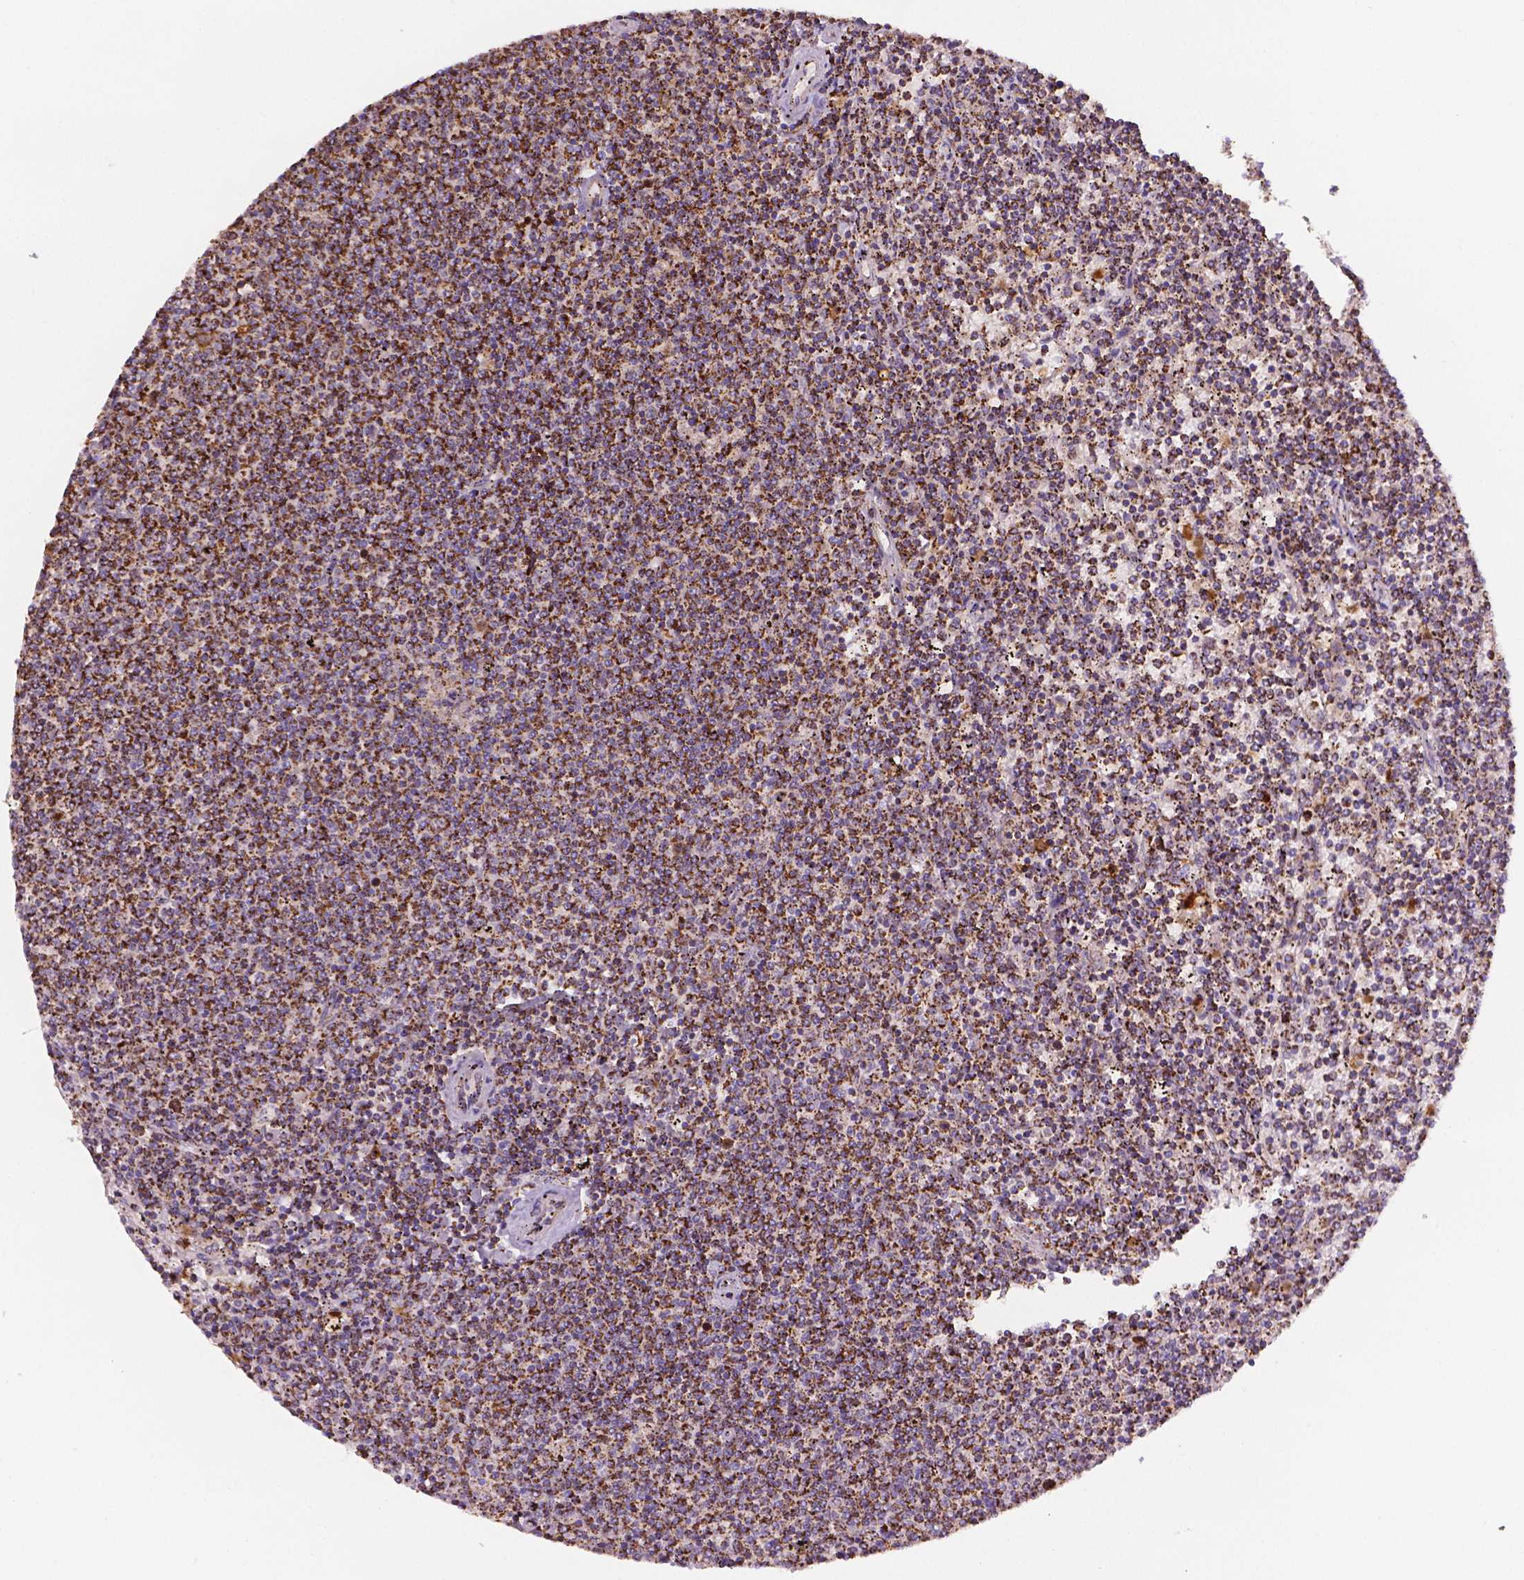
{"staining": {"intensity": "strong", "quantity": ">75%", "location": "cytoplasmic/membranous"}, "tissue": "lymphoma", "cell_type": "Tumor cells", "image_type": "cancer", "snomed": [{"axis": "morphology", "description": "Malignant lymphoma, non-Hodgkin's type, Low grade"}, {"axis": "topography", "description": "Spleen"}], "caption": "Strong cytoplasmic/membranous positivity for a protein is identified in about >75% of tumor cells of low-grade malignant lymphoma, non-Hodgkin's type using IHC.", "gene": "PIBF1", "patient": {"sex": "female", "age": 50}}